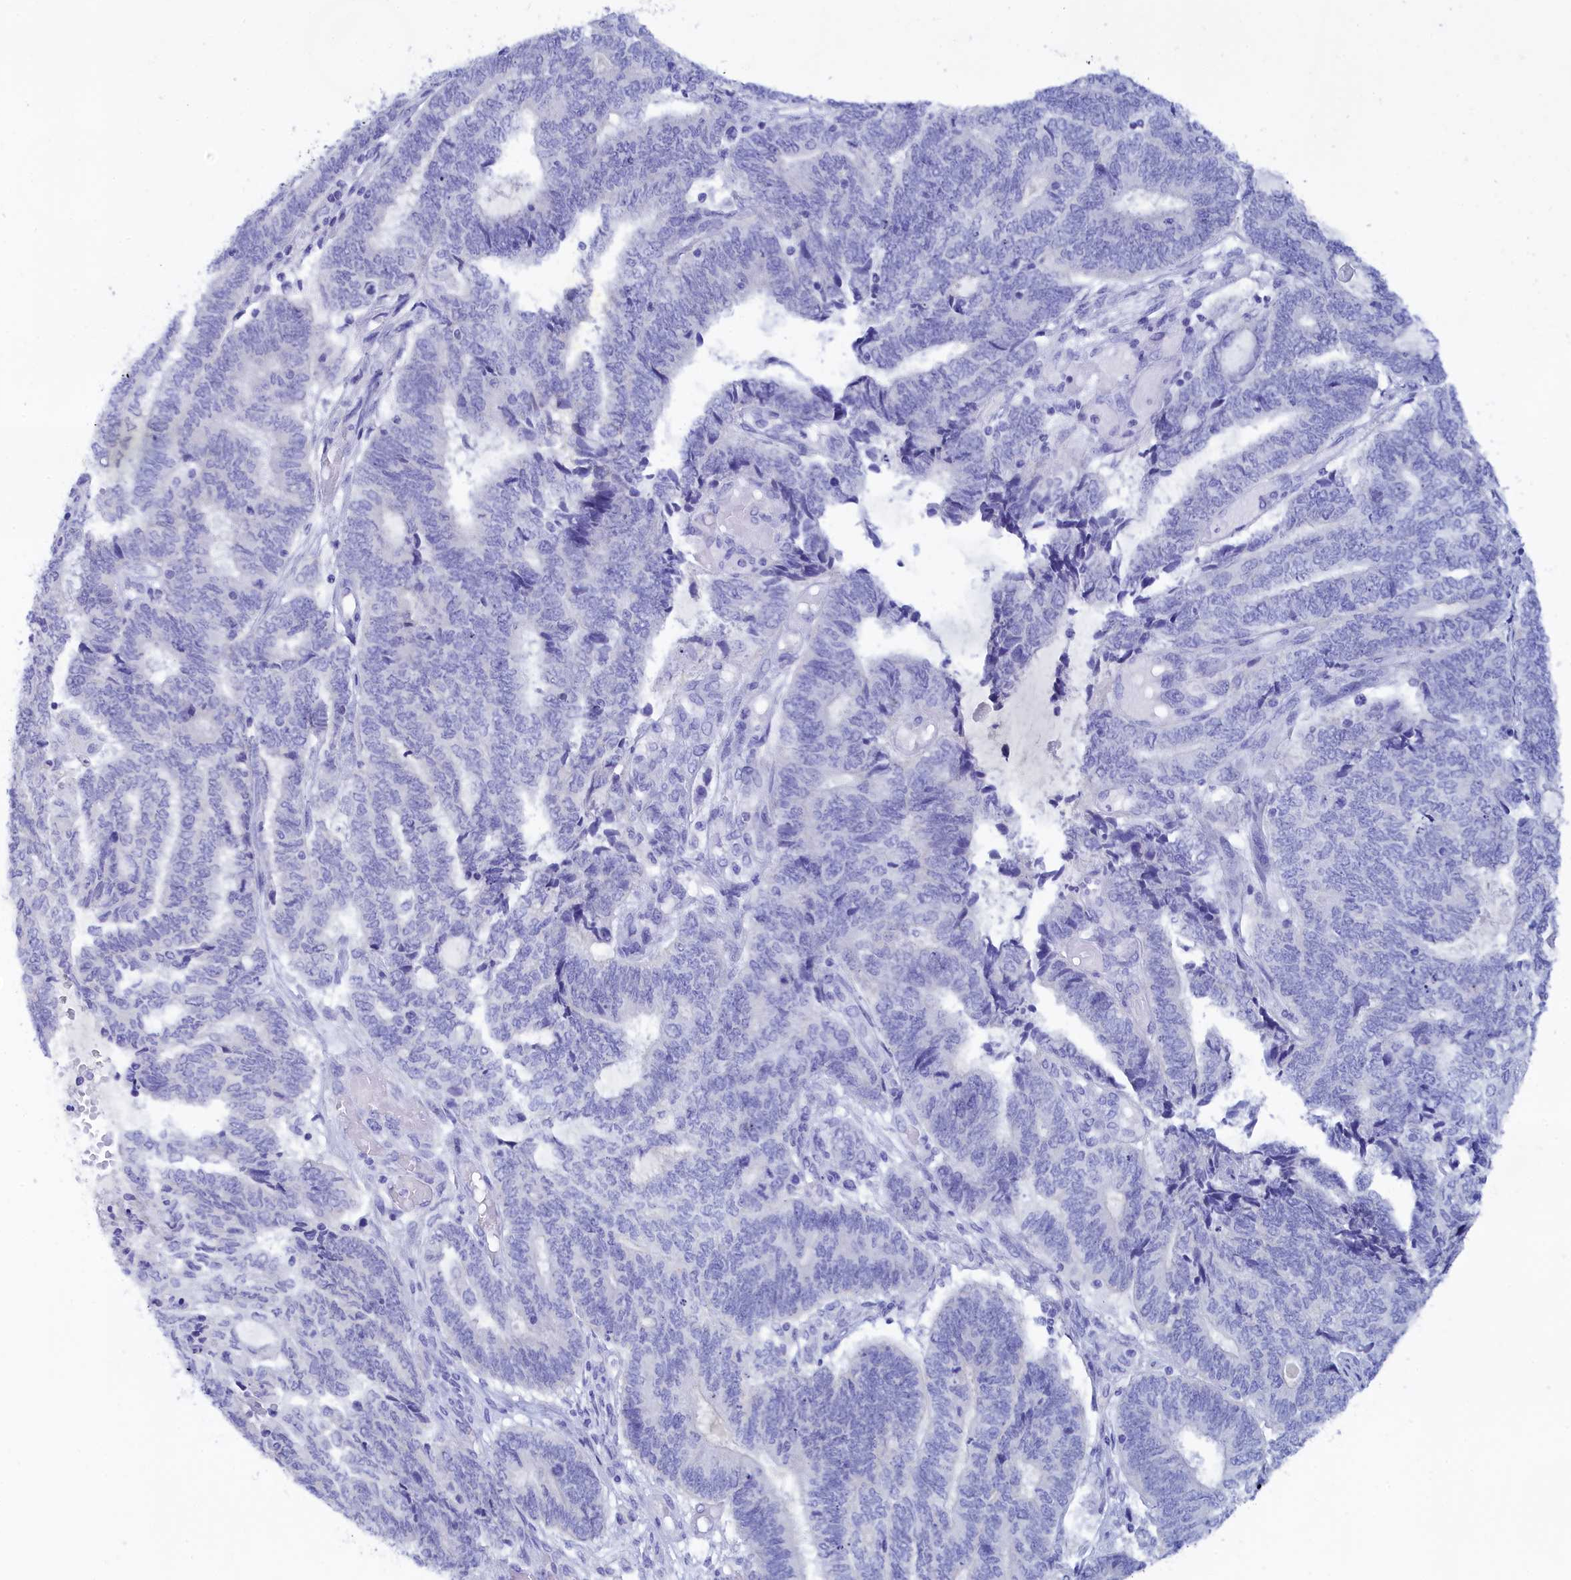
{"staining": {"intensity": "negative", "quantity": "none", "location": "none"}, "tissue": "endometrial cancer", "cell_type": "Tumor cells", "image_type": "cancer", "snomed": [{"axis": "morphology", "description": "Adenocarcinoma, NOS"}, {"axis": "topography", "description": "Uterus"}, {"axis": "topography", "description": "Endometrium"}], "caption": "IHC of endometrial cancer displays no expression in tumor cells. (Brightfield microscopy of DAB (3,3'-diaminobenzidine) immunohistochemistry (IHC) at high magnification).", "gene": "TRIM10", "patient": {"sex": "female", "age": 70}}